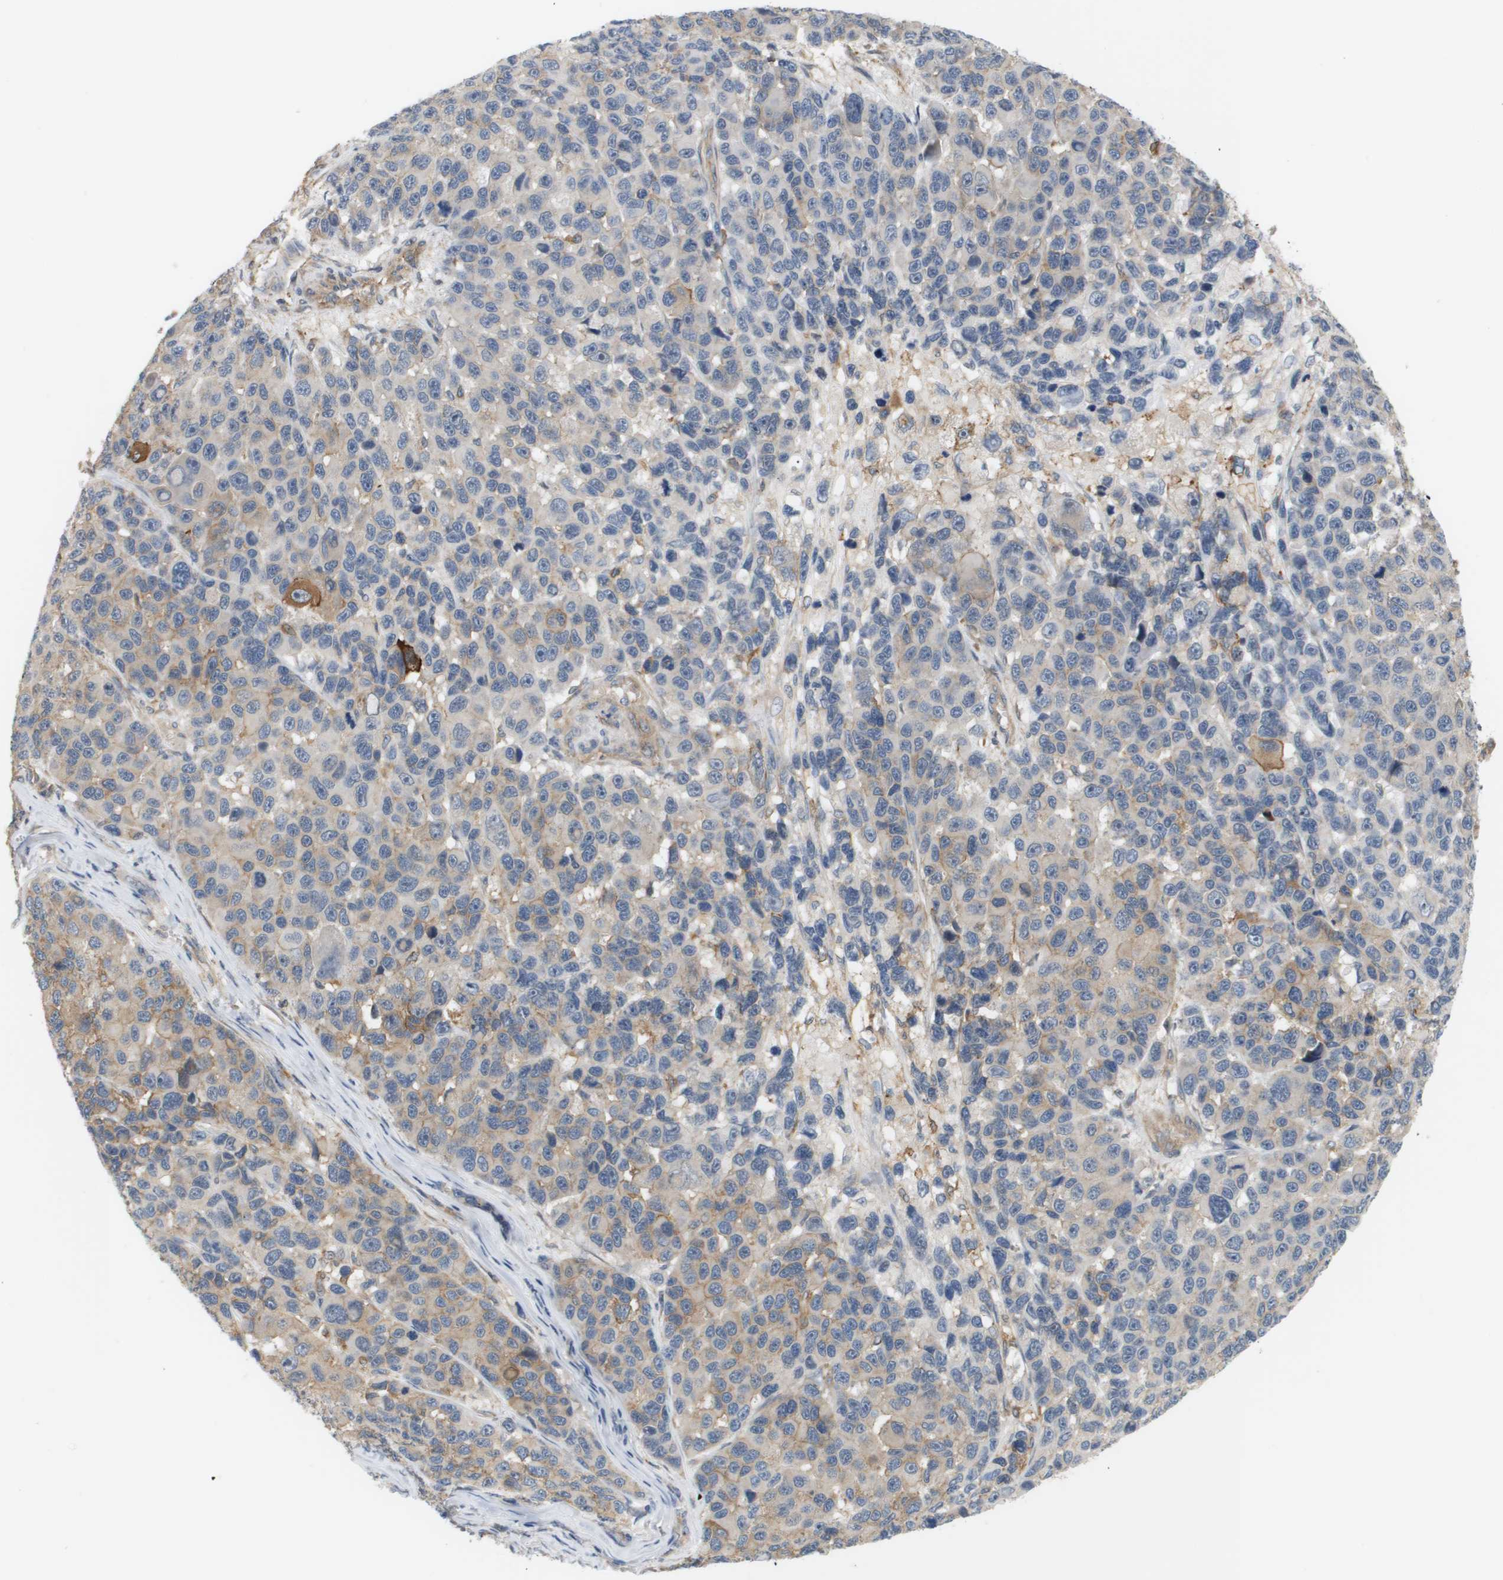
{"staining": {"intensity": "moderate", "quantity": "<25%", "location": "cytoplasmic/membranous"}, "tissue": "melanoma", "cell_type": "Tumor cells", "image_type": "cancer", "snomed": [{"axis": "morphology", "description": "Malignant melanoma, NOS"}, {"axis": "topography", "description": "Skin"}], "caption": "A high-resolution photomicrograph shows immunohistochemistry staining of melanoma, which displays moderate cytoplasmic/membranous positivity in about <25% of tumor cells.", "gene": "CORO2B", "patient": {"sex": "male", "age": 53}}